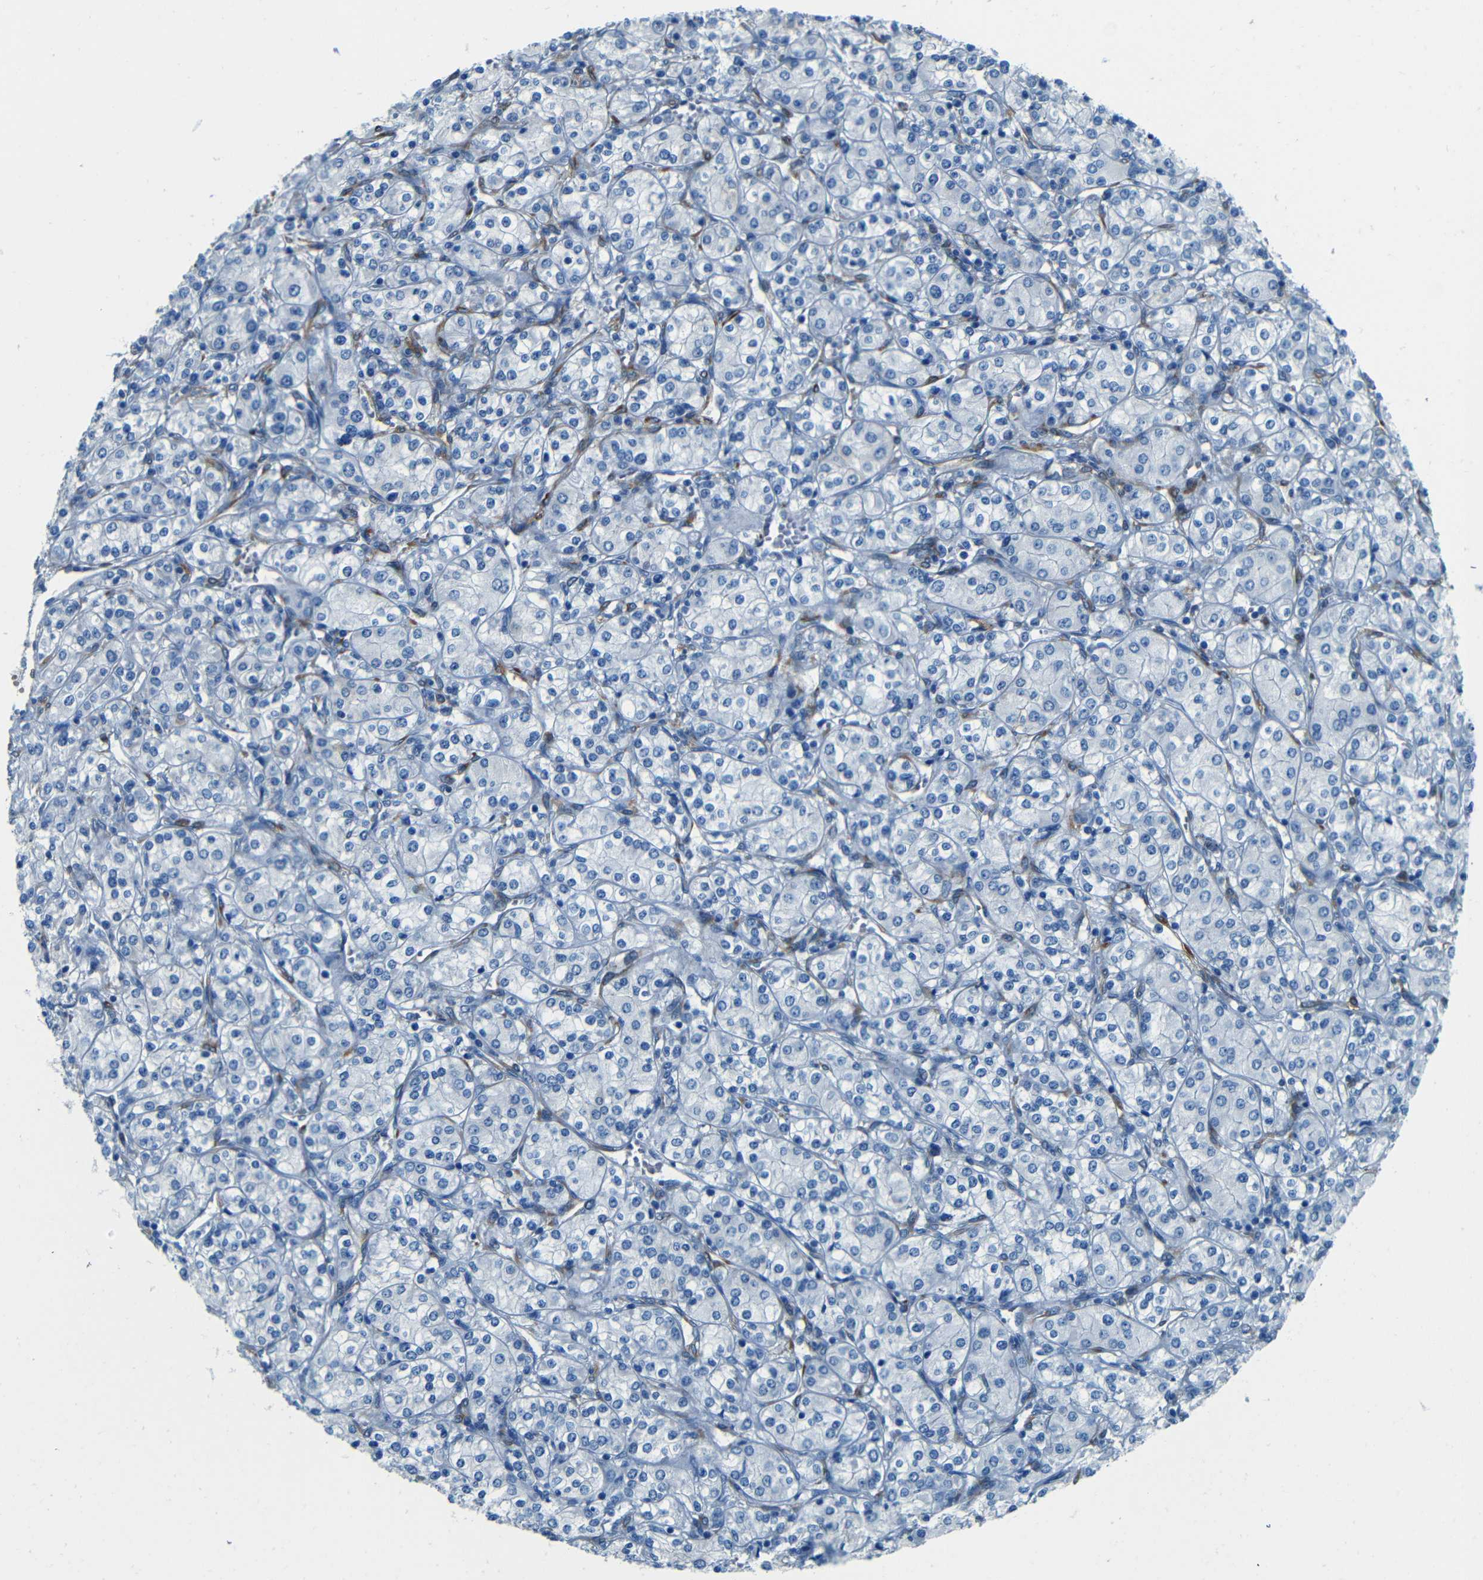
{"staining": {"intensity": "negative", "quantity": "none", "location": "none"}, "tissue": "renal cancer", "cell_type": "Tumor cells", "image_type": "cancer", "snomed": [{"axis": "morphology", "description": "Adenocarcinoma, NOS"}, {"axis": "topography", "description": "Kidney"}], "caption": "This is a histopathology image of immunohistochemistry (IHC) staining of adenocarcinoma (renal), which shows no positivity in tumor cells.", "gene": "MAP2", "patient": {"sex": "male", "age": 77}}